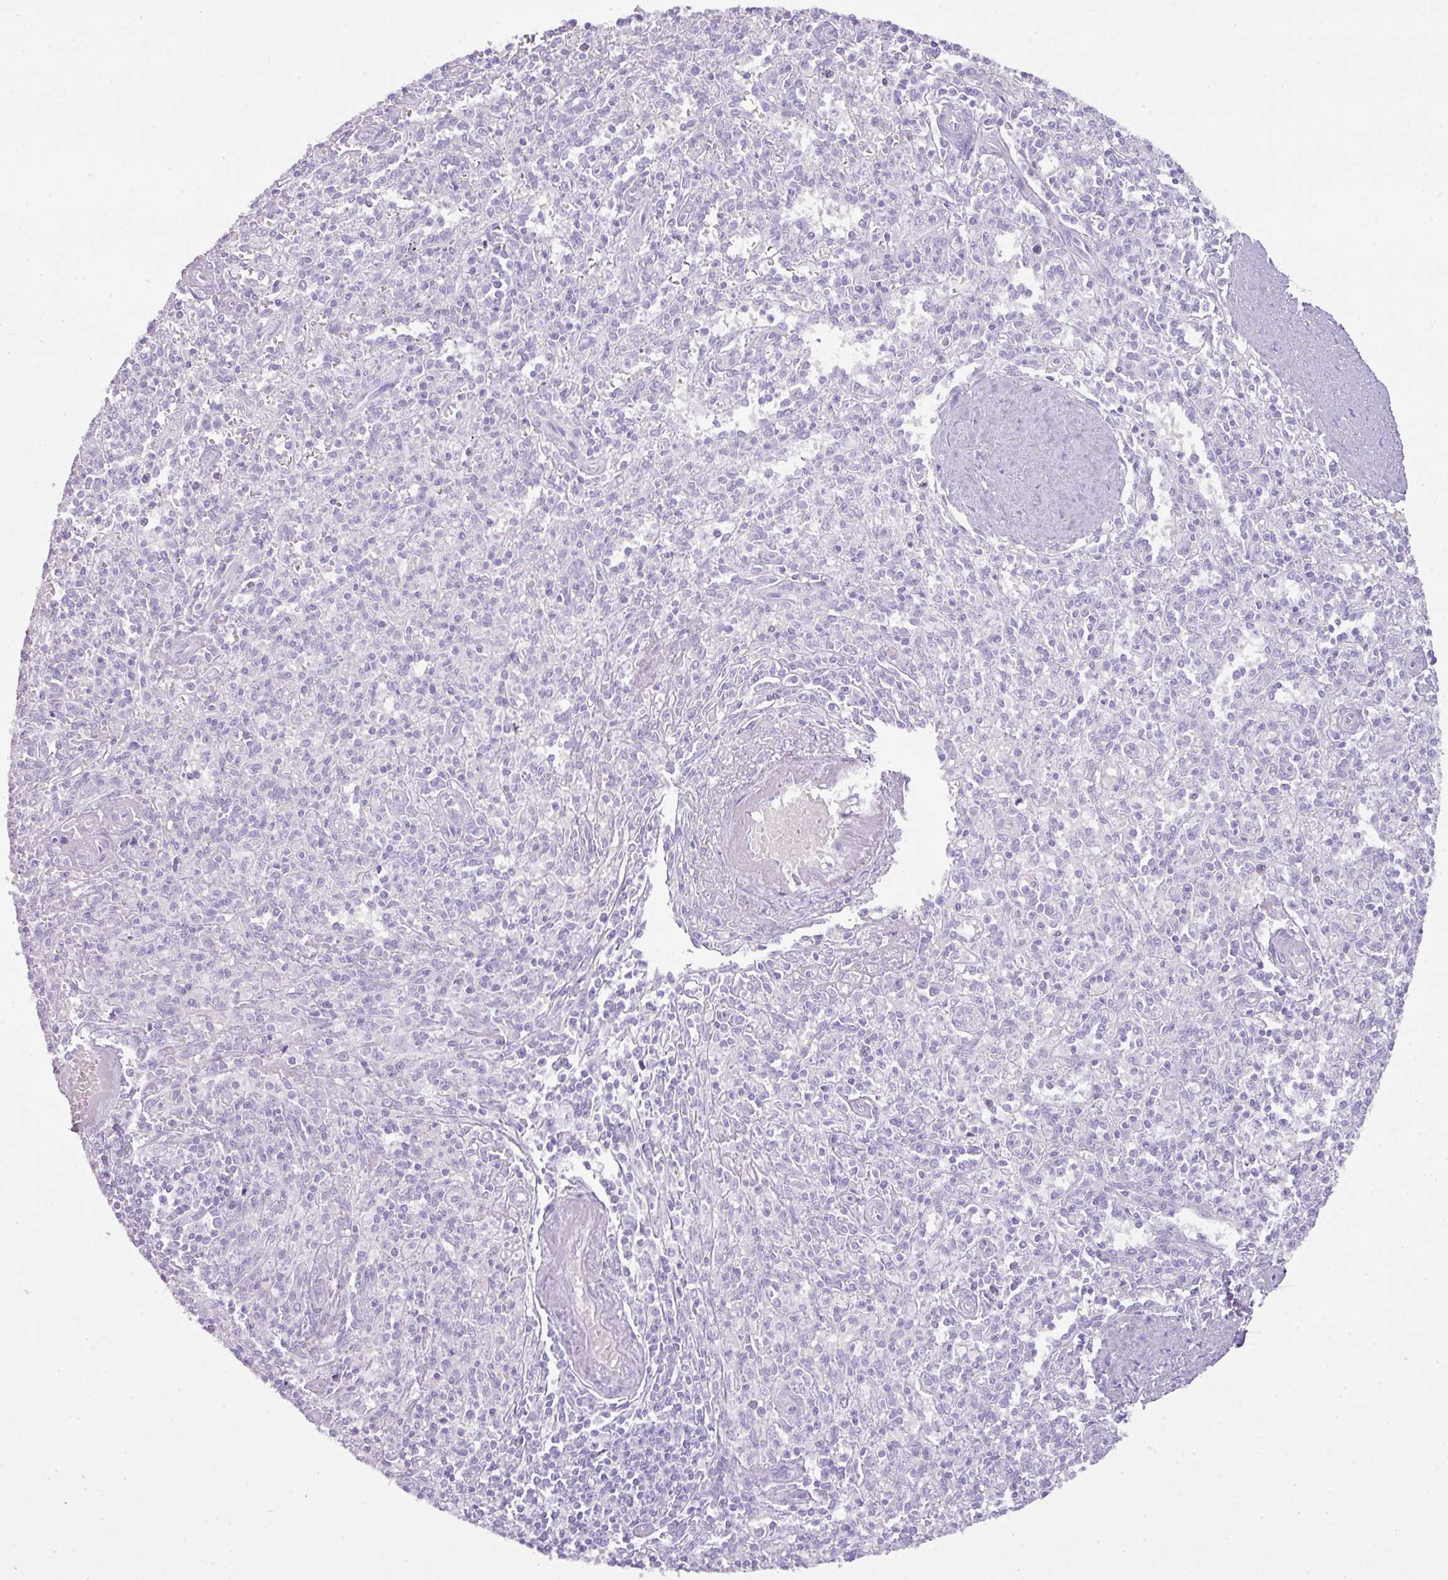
{"staining": {"intensity": "negative", "quantity": "none", "location": "none"}, "tissue": "spleen", "cell_type": "Cells in red pulp", "image_type": "normal", "snomed": [{"axis": "morphology", "description": "Normal tissue, NOS"}, {"axis": "topography", "description": "Spleen"}], "caption": "An image of human spleen is negative for staining in cells in red pulp.", "gene": "TNP1", "patient": {"sex": "female", "age": 70}}